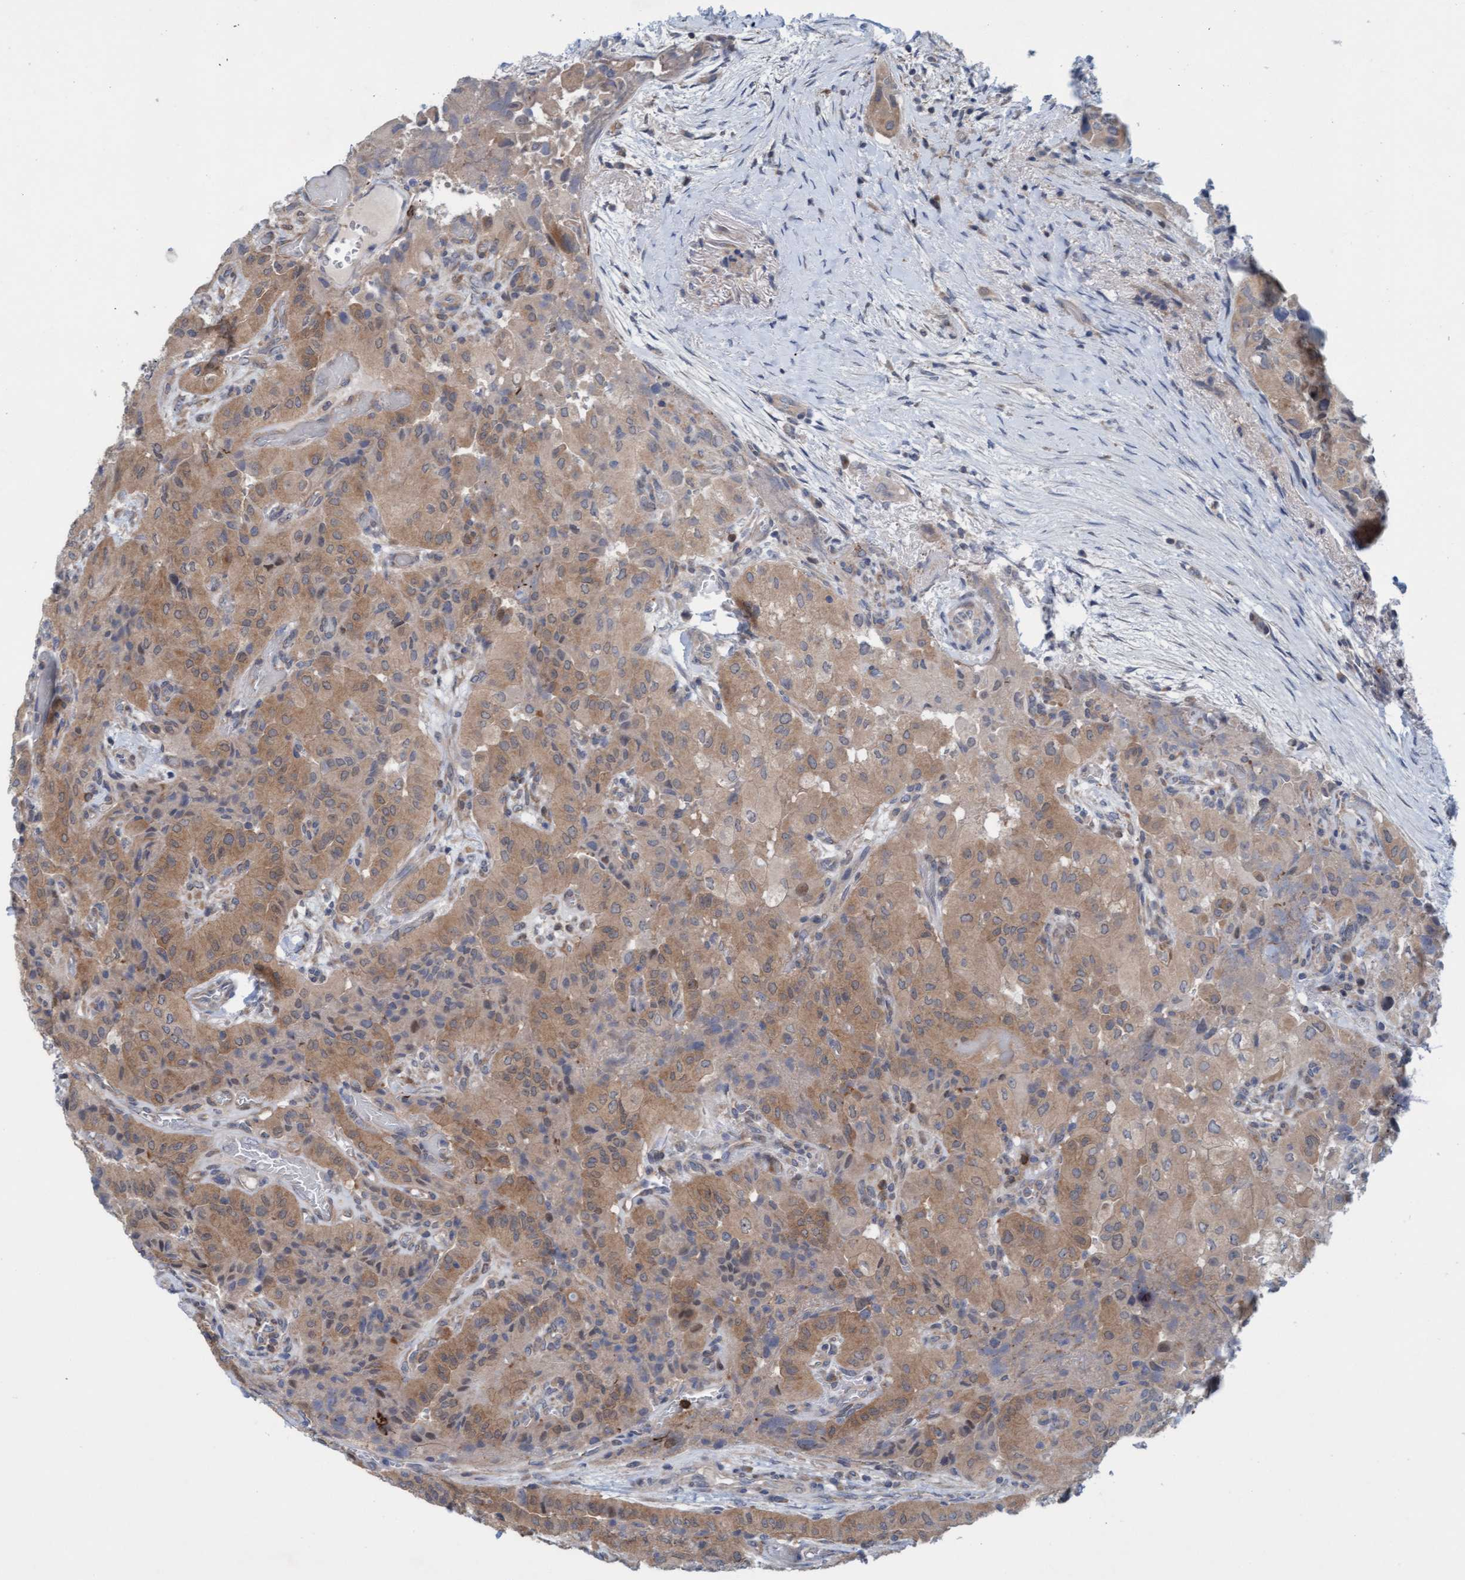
{"staining": {"intensity": "weak", "quantity": ">75%", "location": "cytoplasmic/membranous"}, "tissue": "thyroid cancer", "cell_type": "Tumor cells", "image_type": "cancer", "snomed": [{"axis": "morphology", "description": "Papillary adenocarcinoma, NOS"}, {"axis": "topography", "description": "Thyroid gland"}], "caption": "A brown stain labels weak cytoplasmic/membranous positivity of a protein in papillary adenocarcinoma (thyroid) tumor cells.", "gene": "KLHL25", "patient": {"sex": "female", "age": 59}}